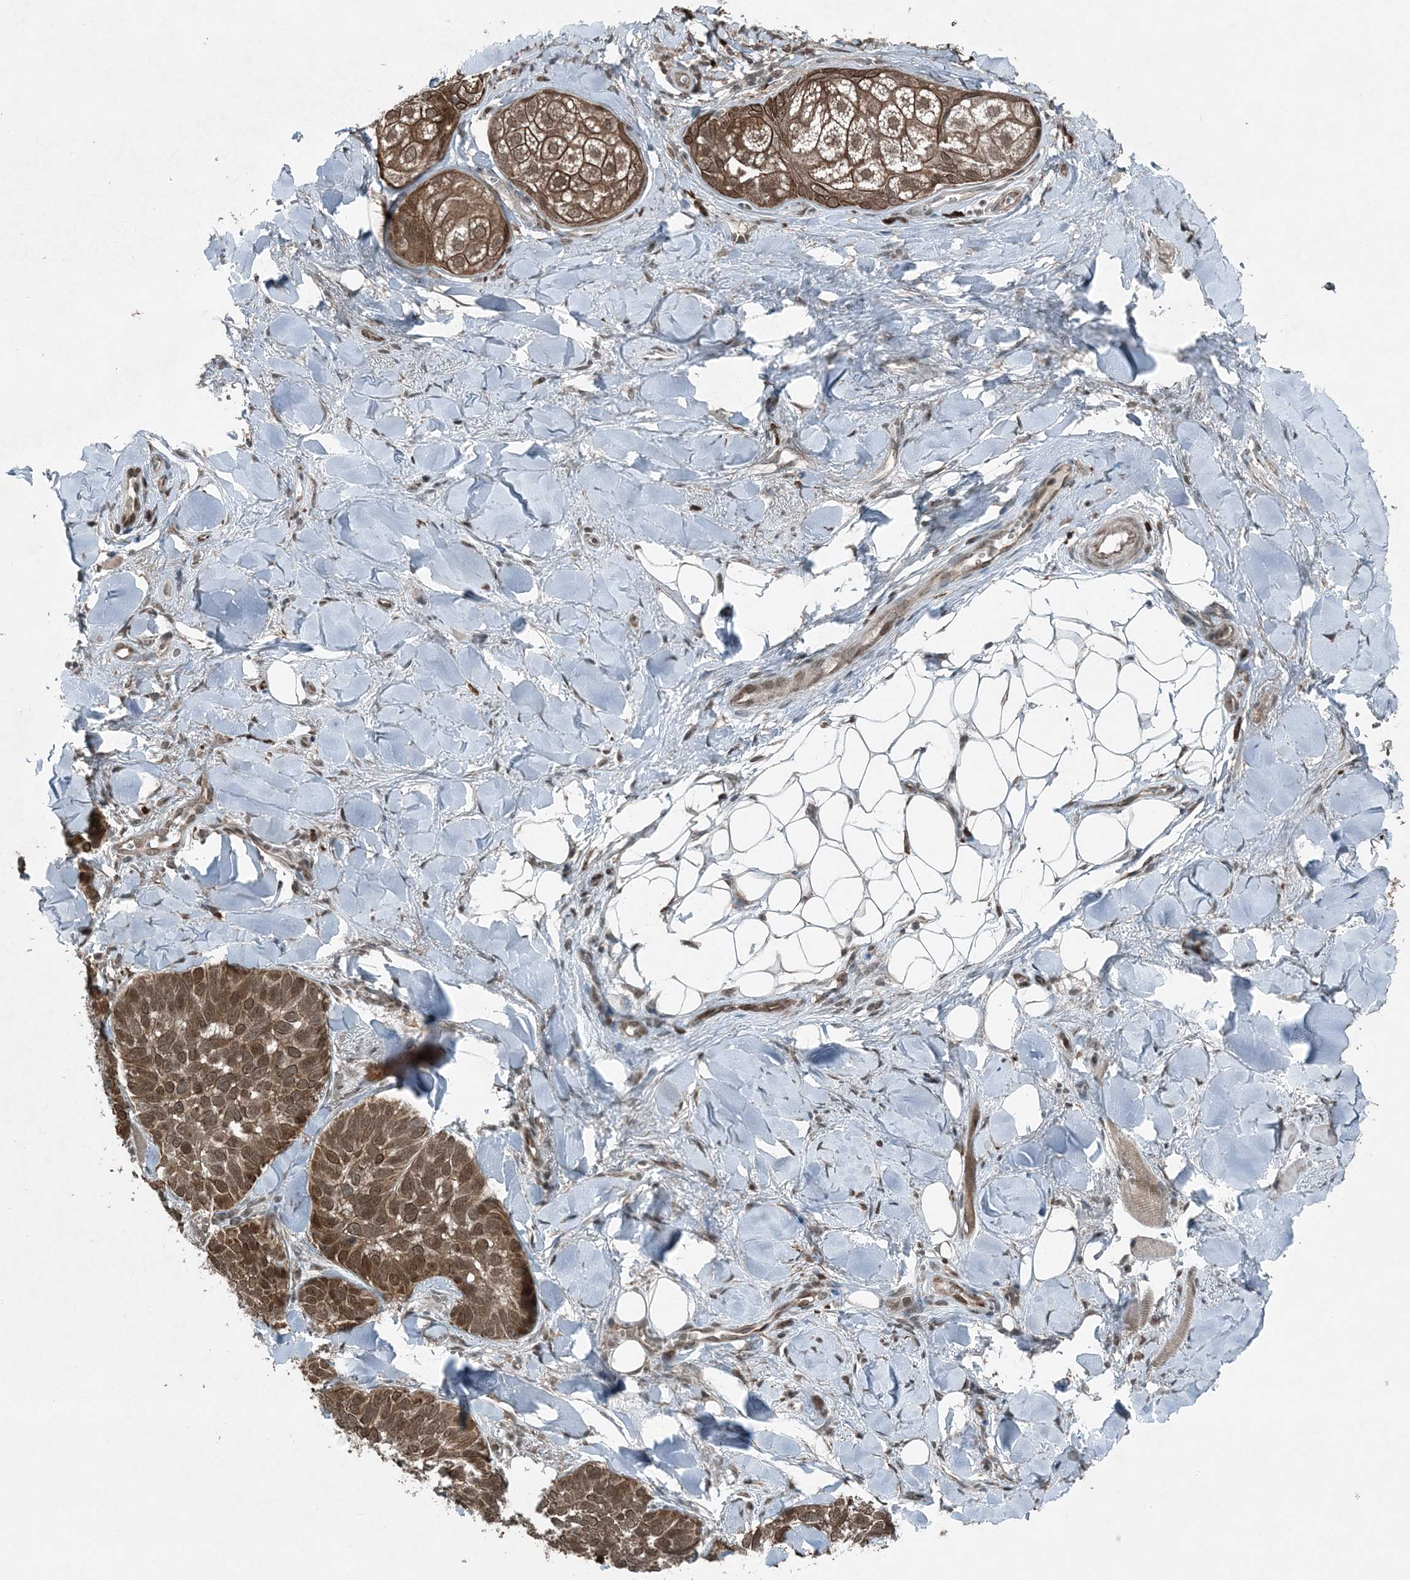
{"staining": {"intensity": "strong", "quantity": ">75%", "location": "cytoplasmic/membranous,nuclear"}, "tissue": "skin cancer", "cell_type": "Tumor cells", "image_type": "cancer", "snomed": [{"axis": "morphology", "description": "Basal cell carcinoma"}, {"axis": "topography", "description": "Skin"}], "caption": "Skin cancer tissue displays strong cytoplasmic/membranous and nuclear positivity in about >75% of tumor cells, visualized by immunohistochemistry. Using DAB (3,3'-diaminobenzidine) (brown) and hematoxylin (blue) stains, captured at high magnification using brightfield microscopy.", "gene": "COPS7B", "patient": {"sex": "male", "age": 62}}